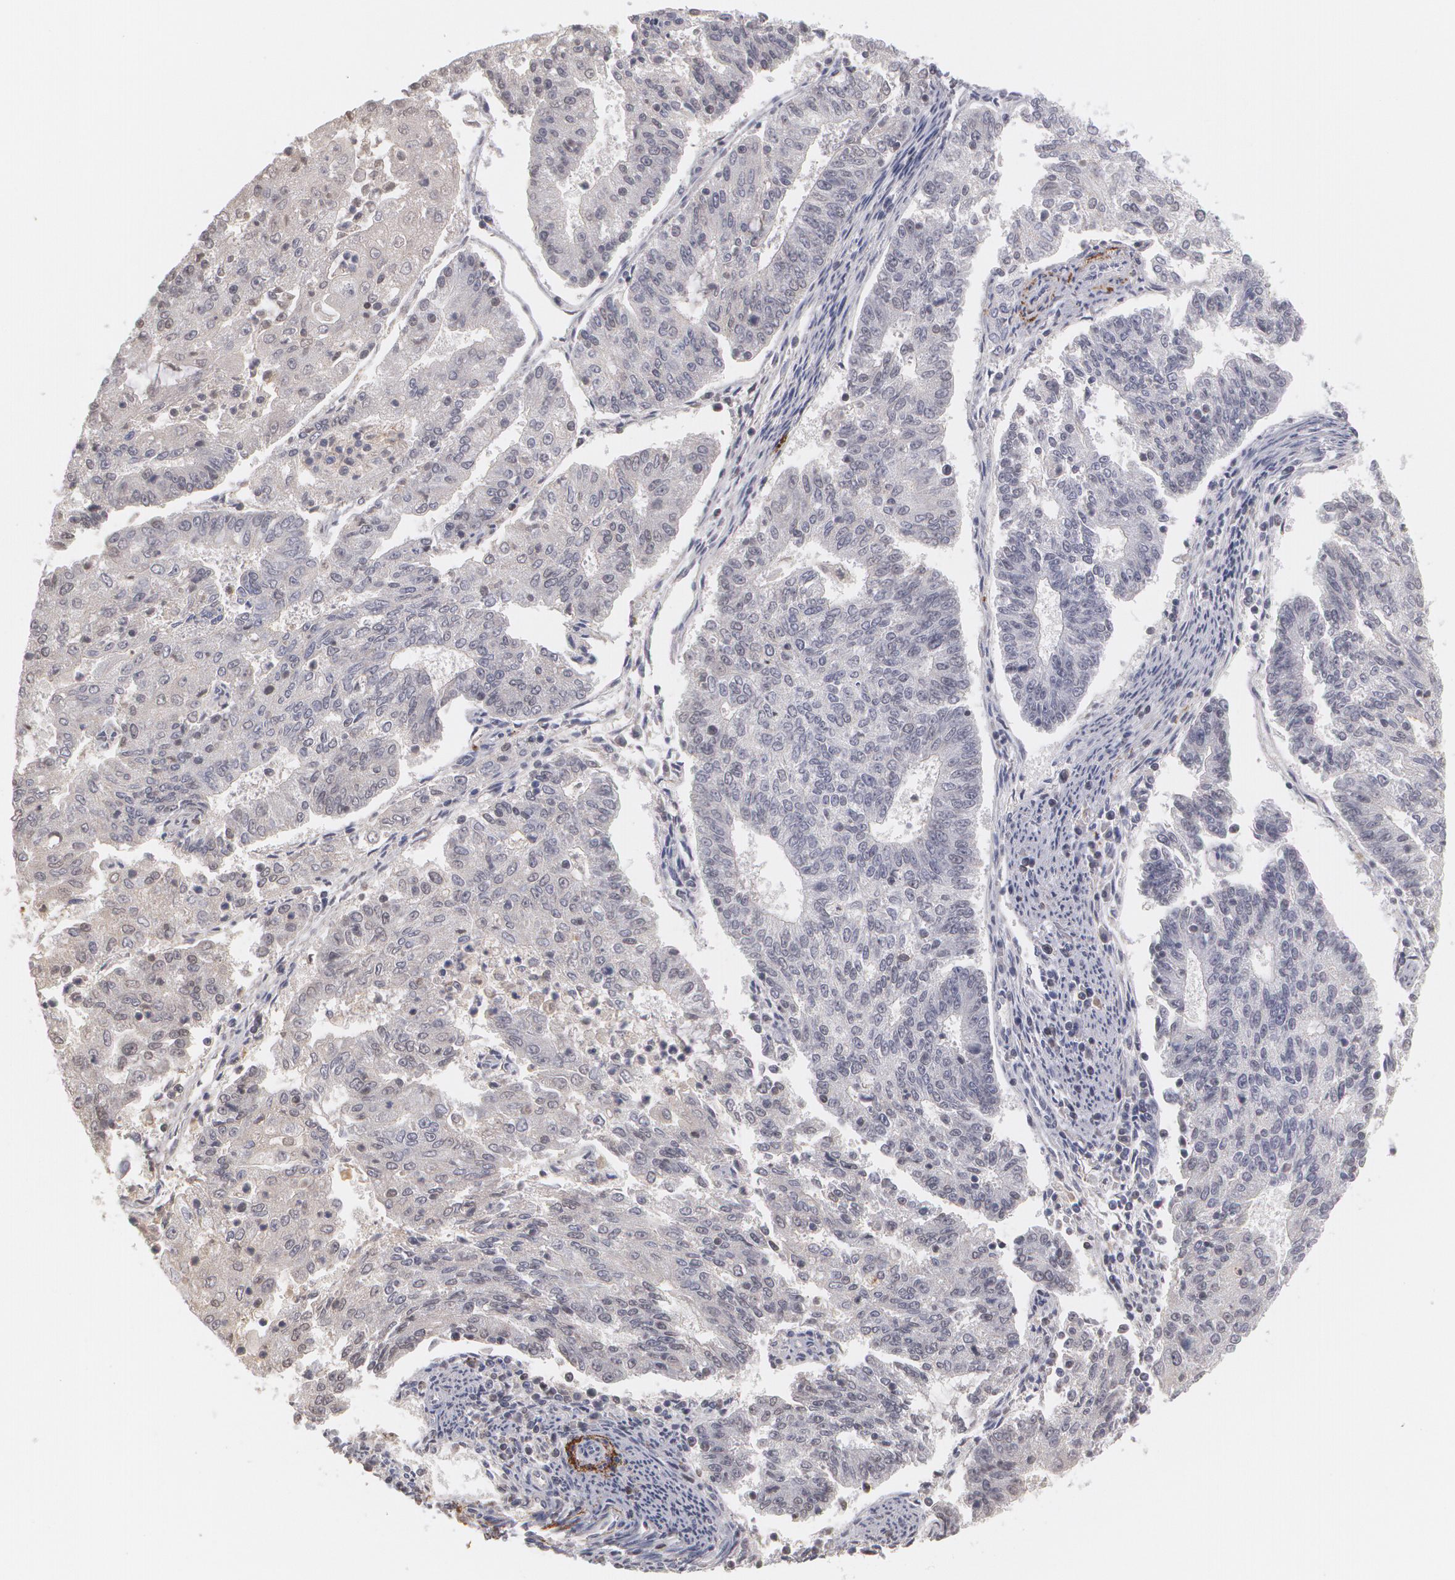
{"staining": {"intensity": "negative", "quantity": "none", "location": "none"}, "tissue": "endometrial cancer", "cell_type": "Tumor cells", "image_type": "cancer", "snomed": [{"axis": "morphology", "description": "Adenocarcinoma, NOS"}, {"axis": "topography", "description": "Endometrium"}], "caption": "Immunohistochemistry (IHC) image of human endometrial cancer stained for a protein (brown), which reveals no positivity in tumor cells.", "gene": "SERPINA1", "patient": {"sex": "female", "age": 56}}